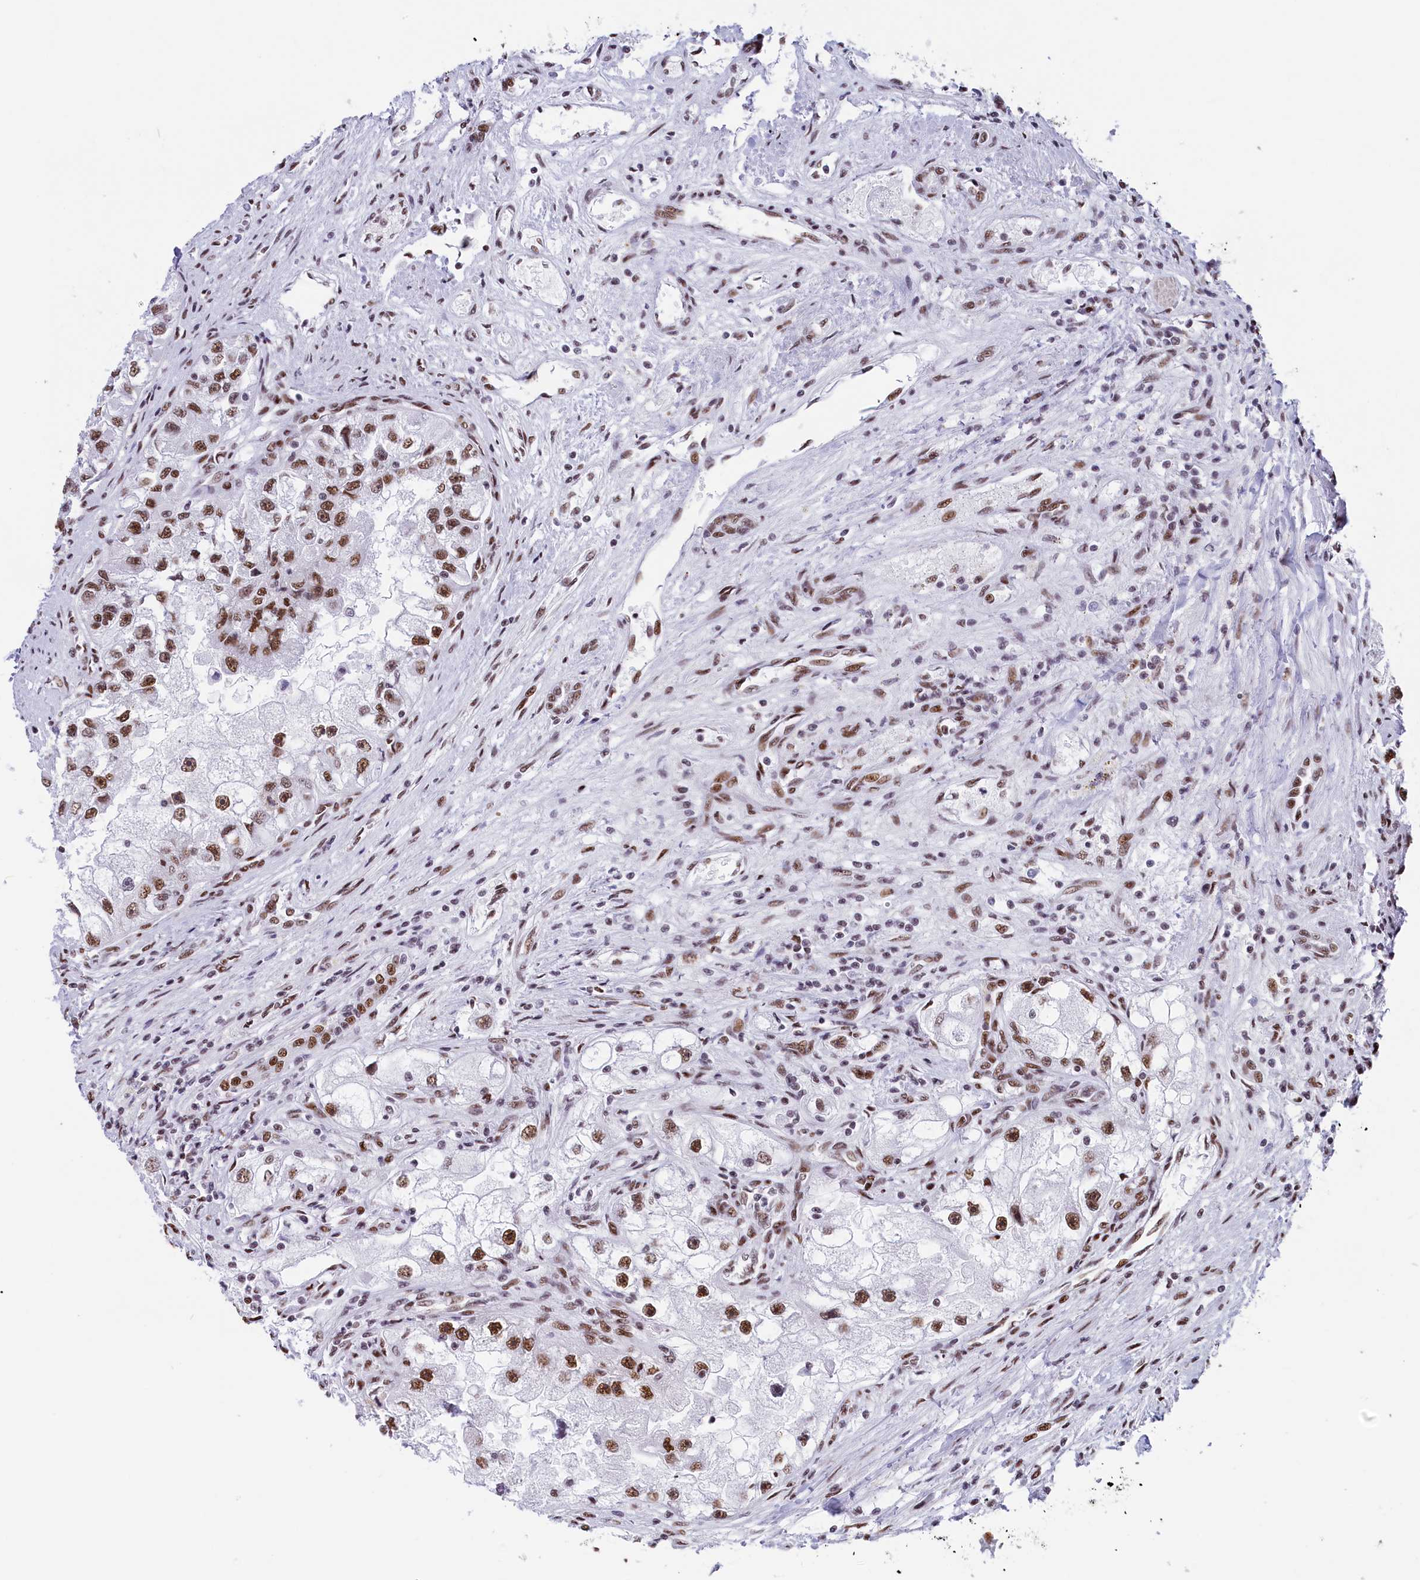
{"staining": {"intensity": "moderate", "quantity": ">75%", "location": "nuclear"}, "tissue": "renal cancer", "cell_type": "Tumor cells", "image_type": "cancer", "snomed": [{"axis": "morphology", "description": "Adenocarcinoma, NOS"}, {"axis": "topography", "description": "Kidney"}], "caption": "DAB (3,3'-diaminobenzidine) immunohistochemical staining of renal cancer (adenocarcinoma) demonstrates moderate nuclear protein staining in approximately >75% of tumor cells. Using DAB (brown) and hematoxylin (blue) stains, captured at high magnification using brightfield microscopy.", "gene": "SNRNP70", "patient": {"sex": "male", "age": 63}}